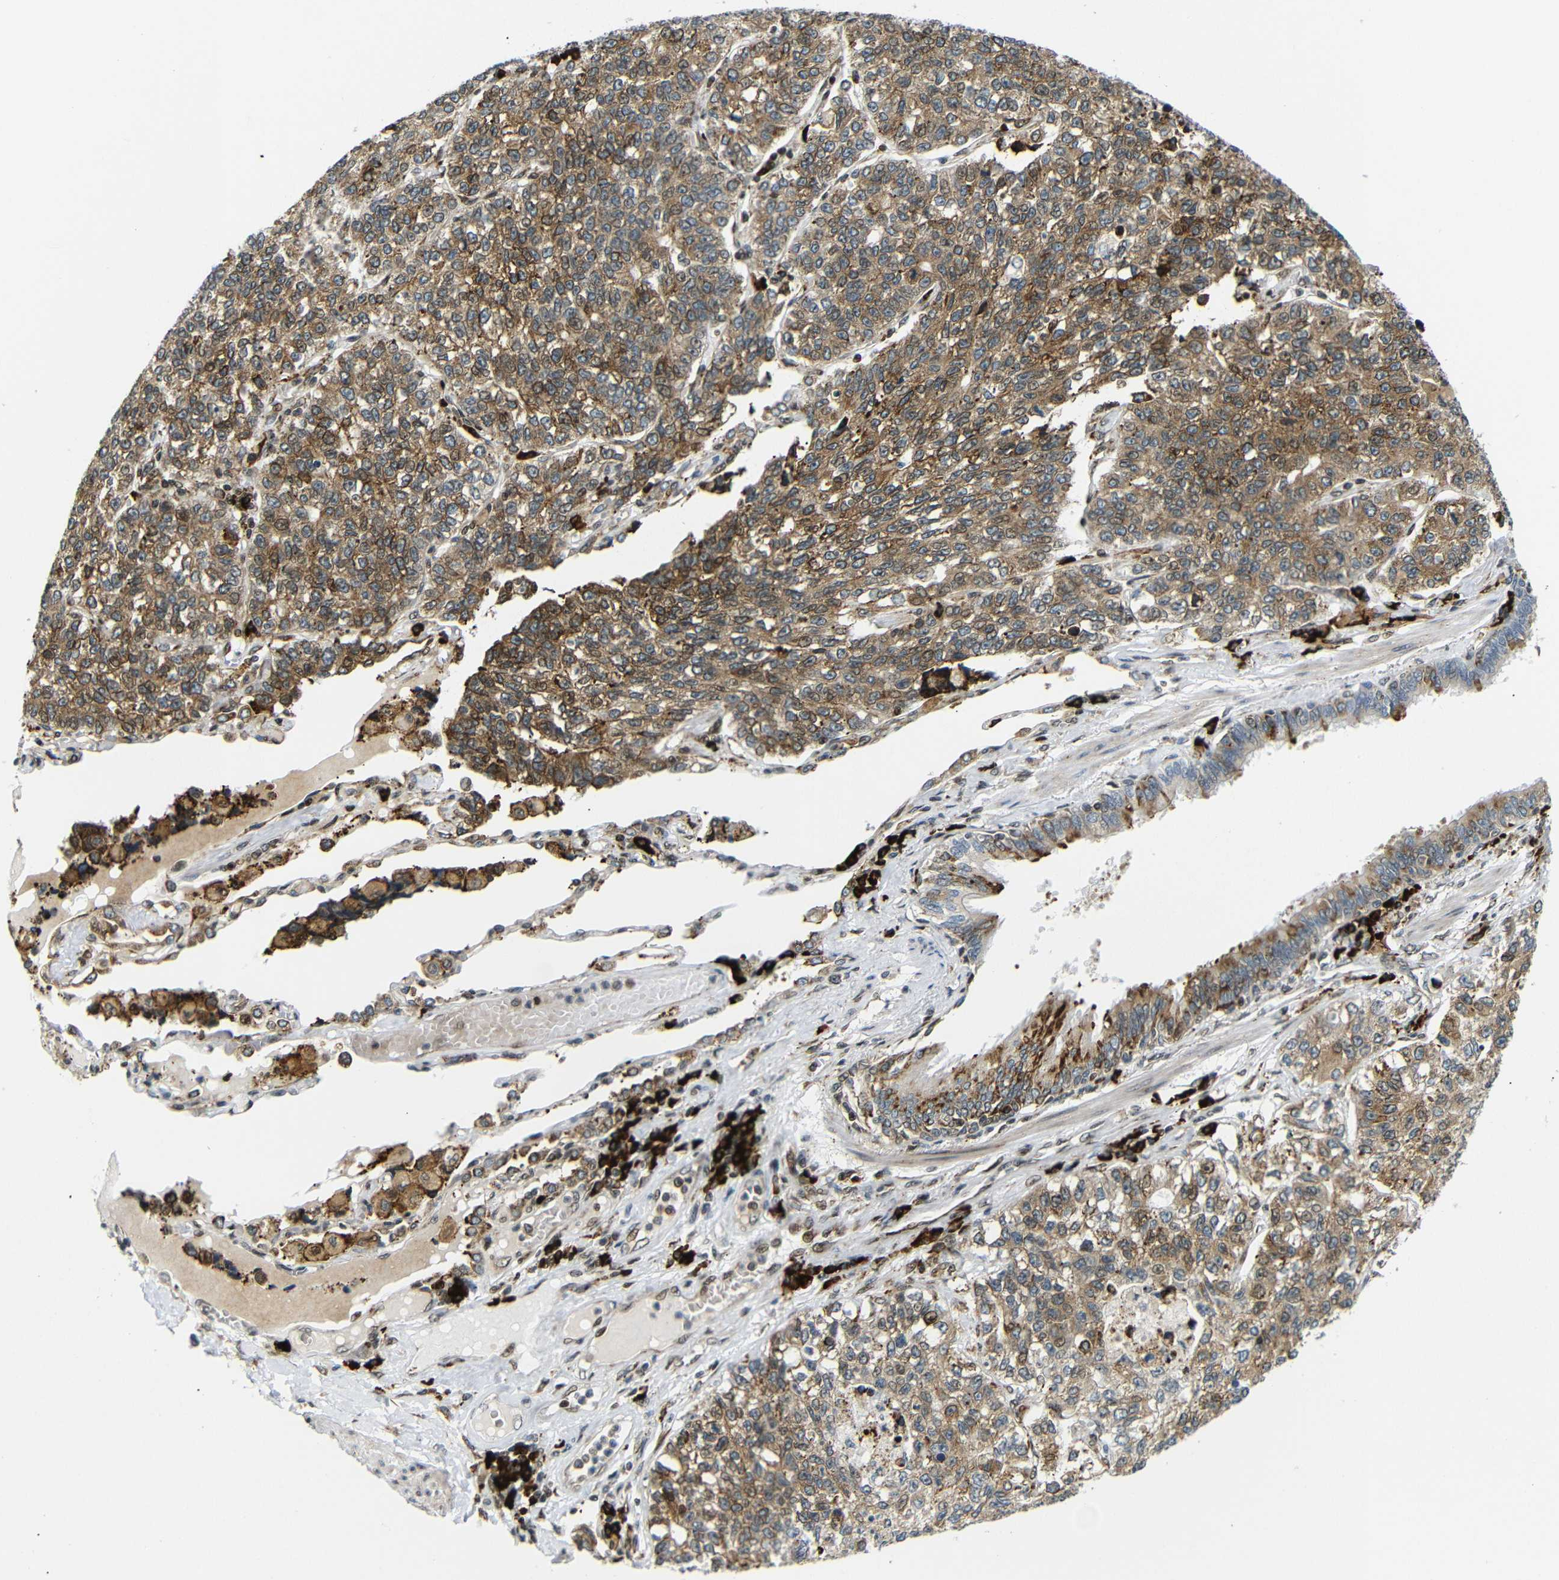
{"staining": {"intensity": "moderate", "quantity": ">75%", "location": "cytoplasmic/membranous,nuclear"}, "tissue": "lung cancer", "cell_type": "Tumor cells", "image_type": "cancer", "snomed": [{"axis": "morphology", "description": "Adenocarcinoma, NOS"}, {"axis": "topography", "description": "Lung"}], "caption": "There is medium levels of moderate cytoplasmic/membranous and nuclear positivity in tumor cells of lung cancer, as demonstrated by immunohistochemical staining (brown color).", "gene": "SPCS2", "patient": {"sex": "male", "age": 49}}